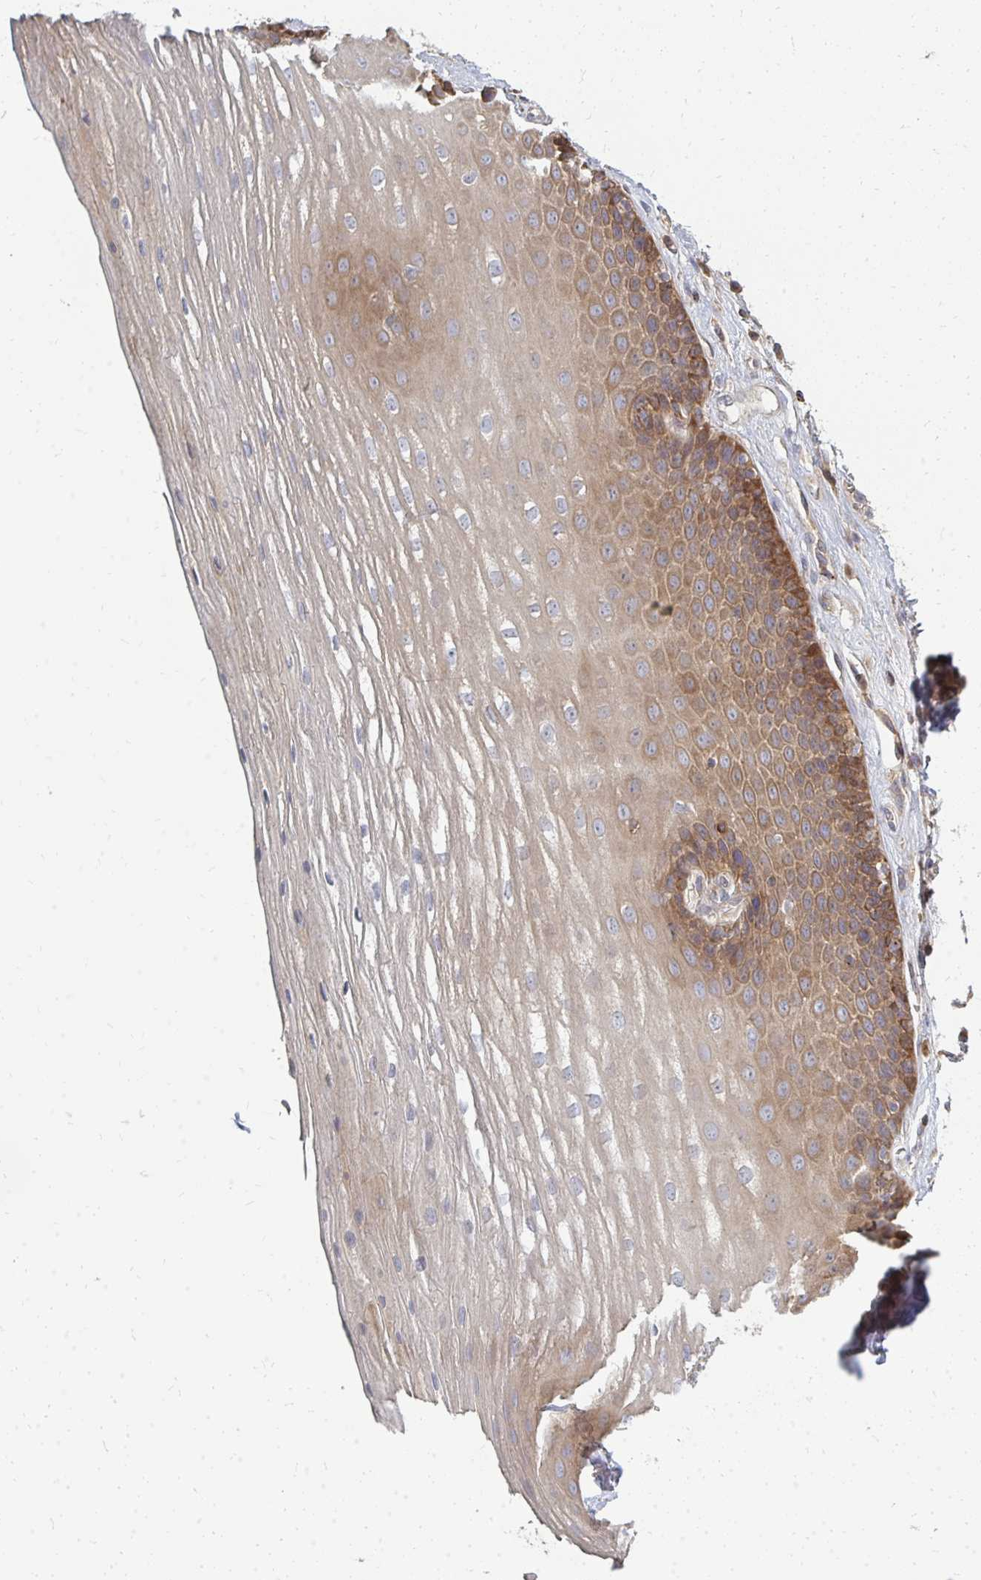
{"staining": {"intensity": "moderate", "quantity": ">75%", "location": "cytoplasmic/membranous"}, "tissue": "esophagus", "cell_type": "Squamous epithelial cells", "image_type": "normal", "snomed": [{"axis": "morphology", "description": "Normal tissue, NOS"}, {"axis": "topography", "description": "Esophagus"}], "caption": "Moderate cytoplasmic/membranous protein staining is identified in about >75% of squamous epithelial cells in esophagus.", "gene": "ZNF285", "patient": {"sex": "male", "age": 62}}